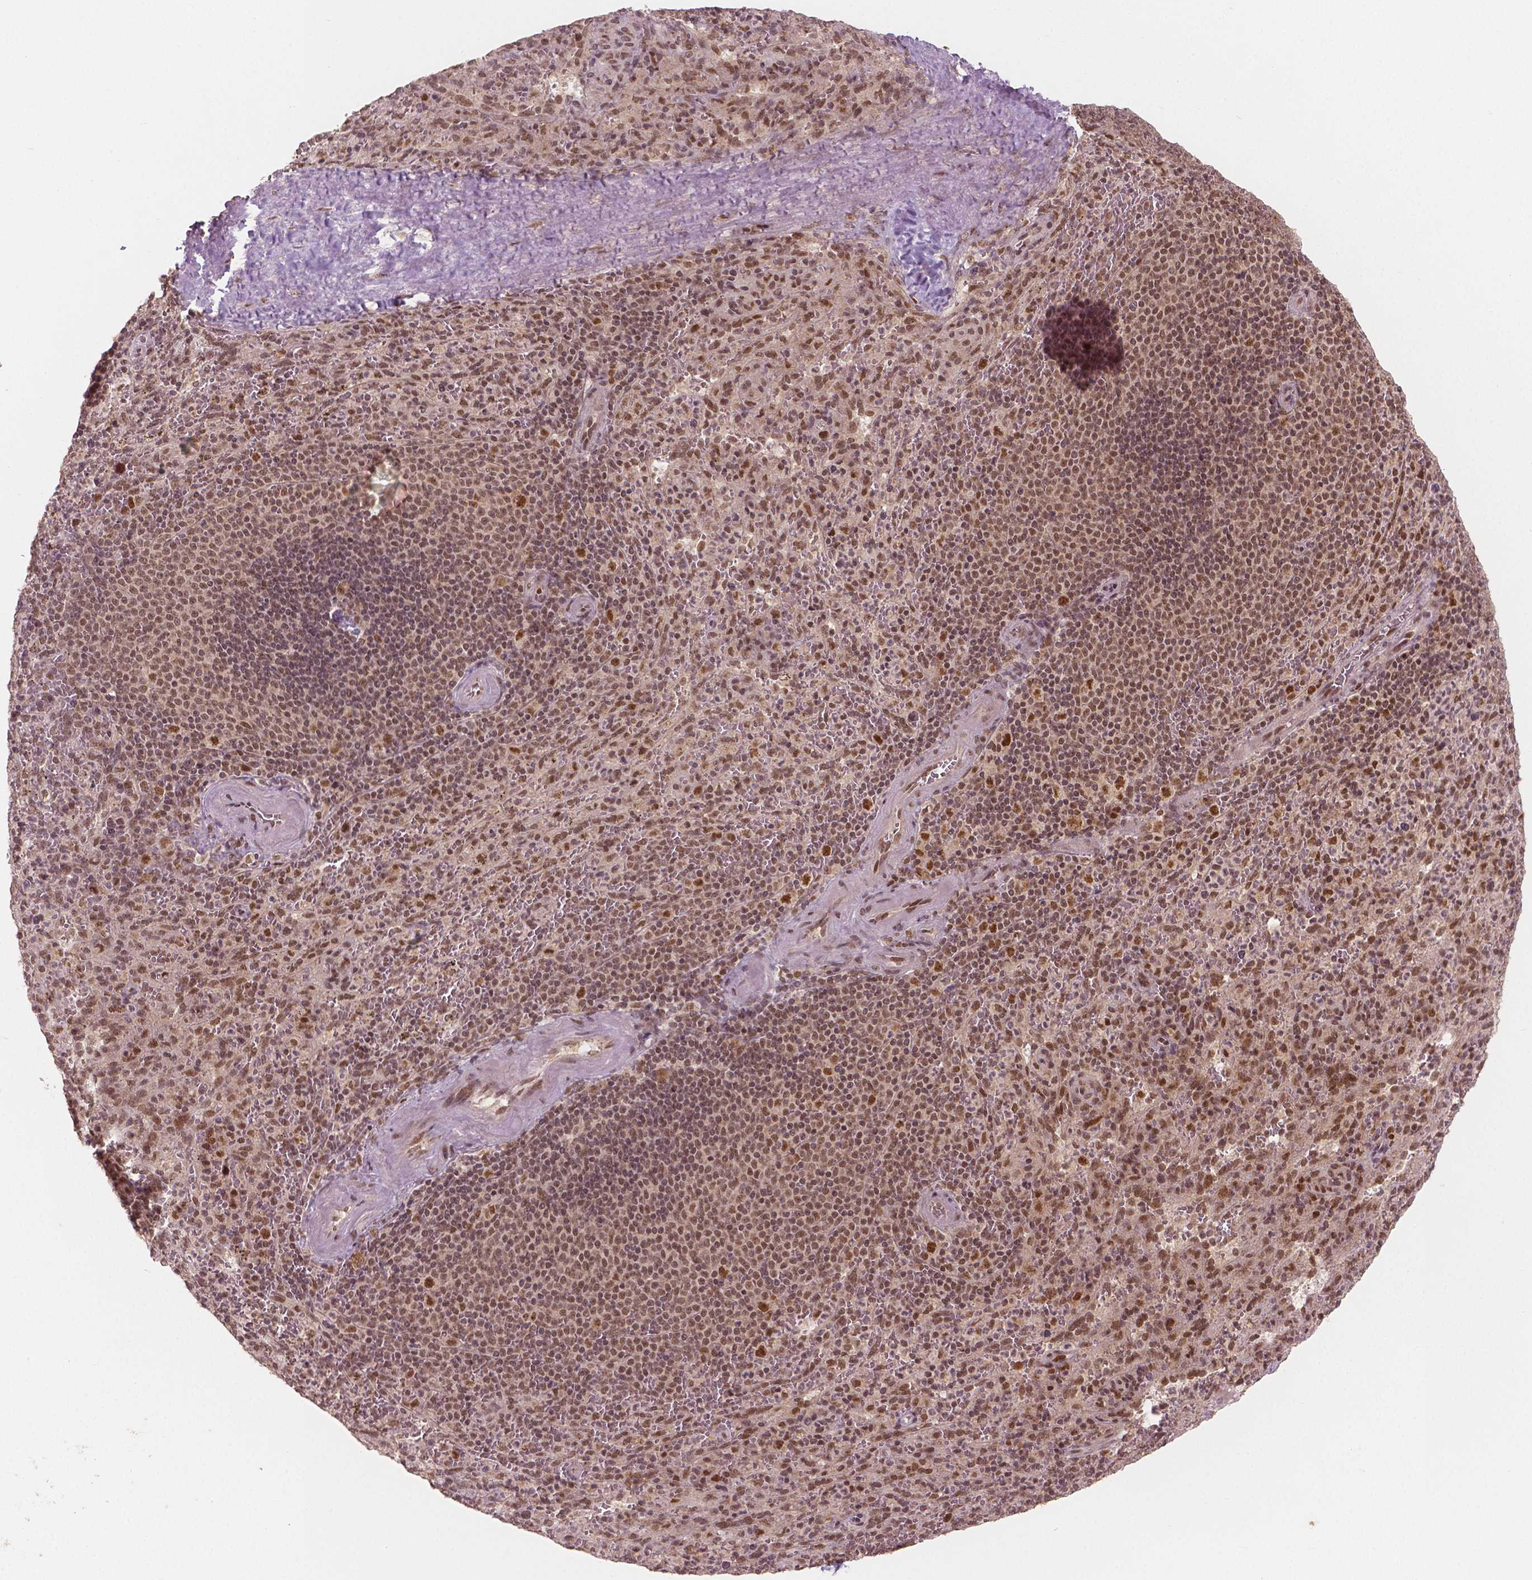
{"staining": {"intensity": "moderate", "quantity": ">75%", "location": "nuclear"}, "tissue": "spleen", "cell_type": "Cells in red pulp", "image_type": "normal", "snomed": [{"axis": "morphology", "description": "Normal tissue, NOS"}, {"axis": "topography", "description": "Spleen"}], "caption": "Protein staining of normal spleen exhibits moderate nuclear expression in approximately >75% of cells in red pulp.", "gene": "NSD2", "patient": {"sex": "male", "age": 57}}